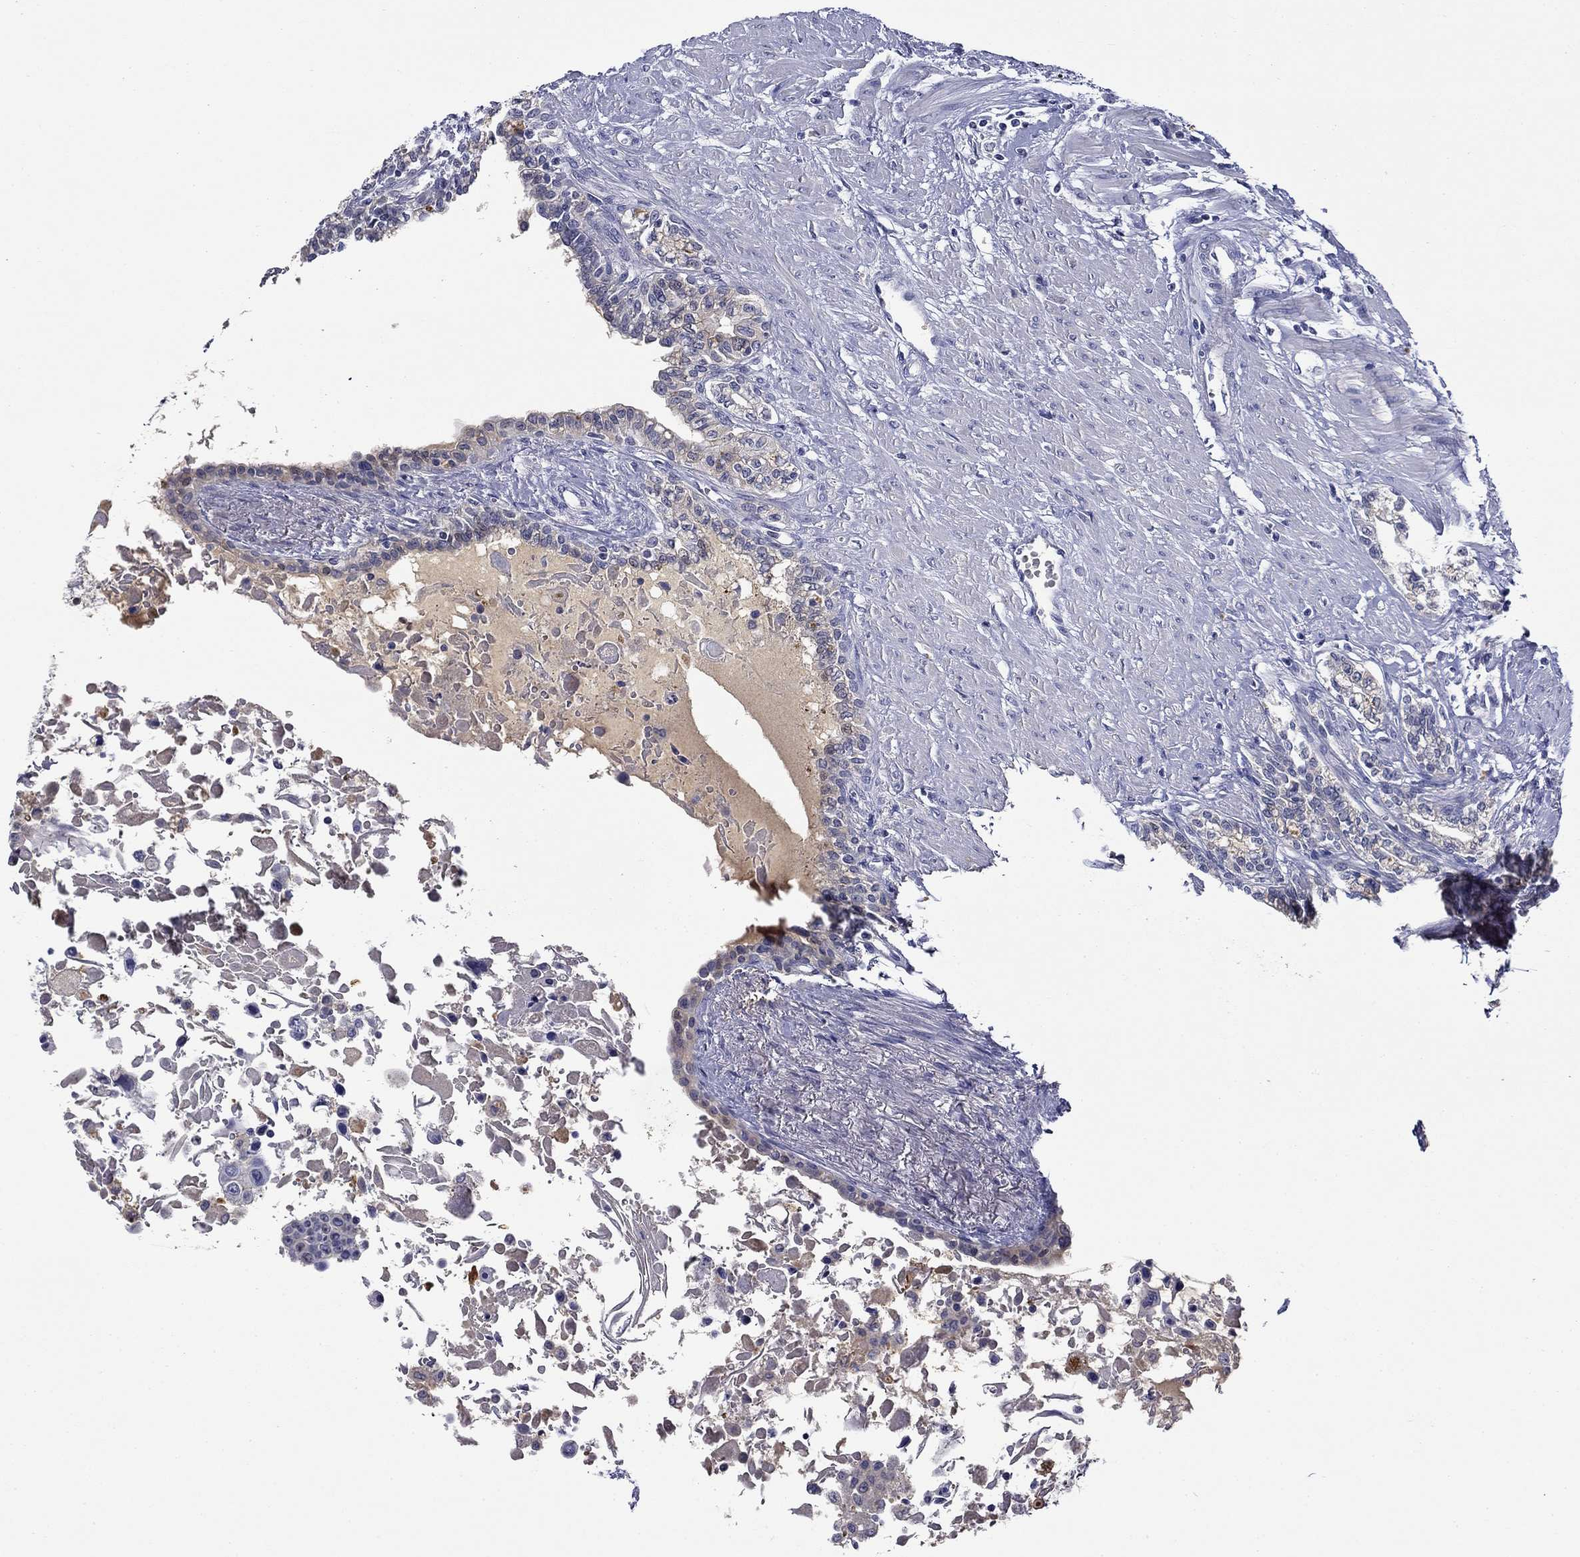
{"staining": {"intensity": "negative", "quantity": "none", "location": "none"}, "tissue": "seminal vesicle", "cell_type": "Glandular cells", "image_type": "normal", "snomed": [{"axis": "morphology", "description": "Normal tissue, NOS"}, {"axis": "morphology", "description": "Urothelial carcinoma, NOS"}, {"axis": "topography", "description": "Urinary bladder"}, {"axis": "topography", "description": "Seminal veicle"}], "caption": "A high-resolution micrograph shows immunohistochemistry staining of unremarkable seminal vesicle, which shows no significant positivity in glandular cells.", "gene": "DDTL", "patient": {"sex": "male", "age": 76}}